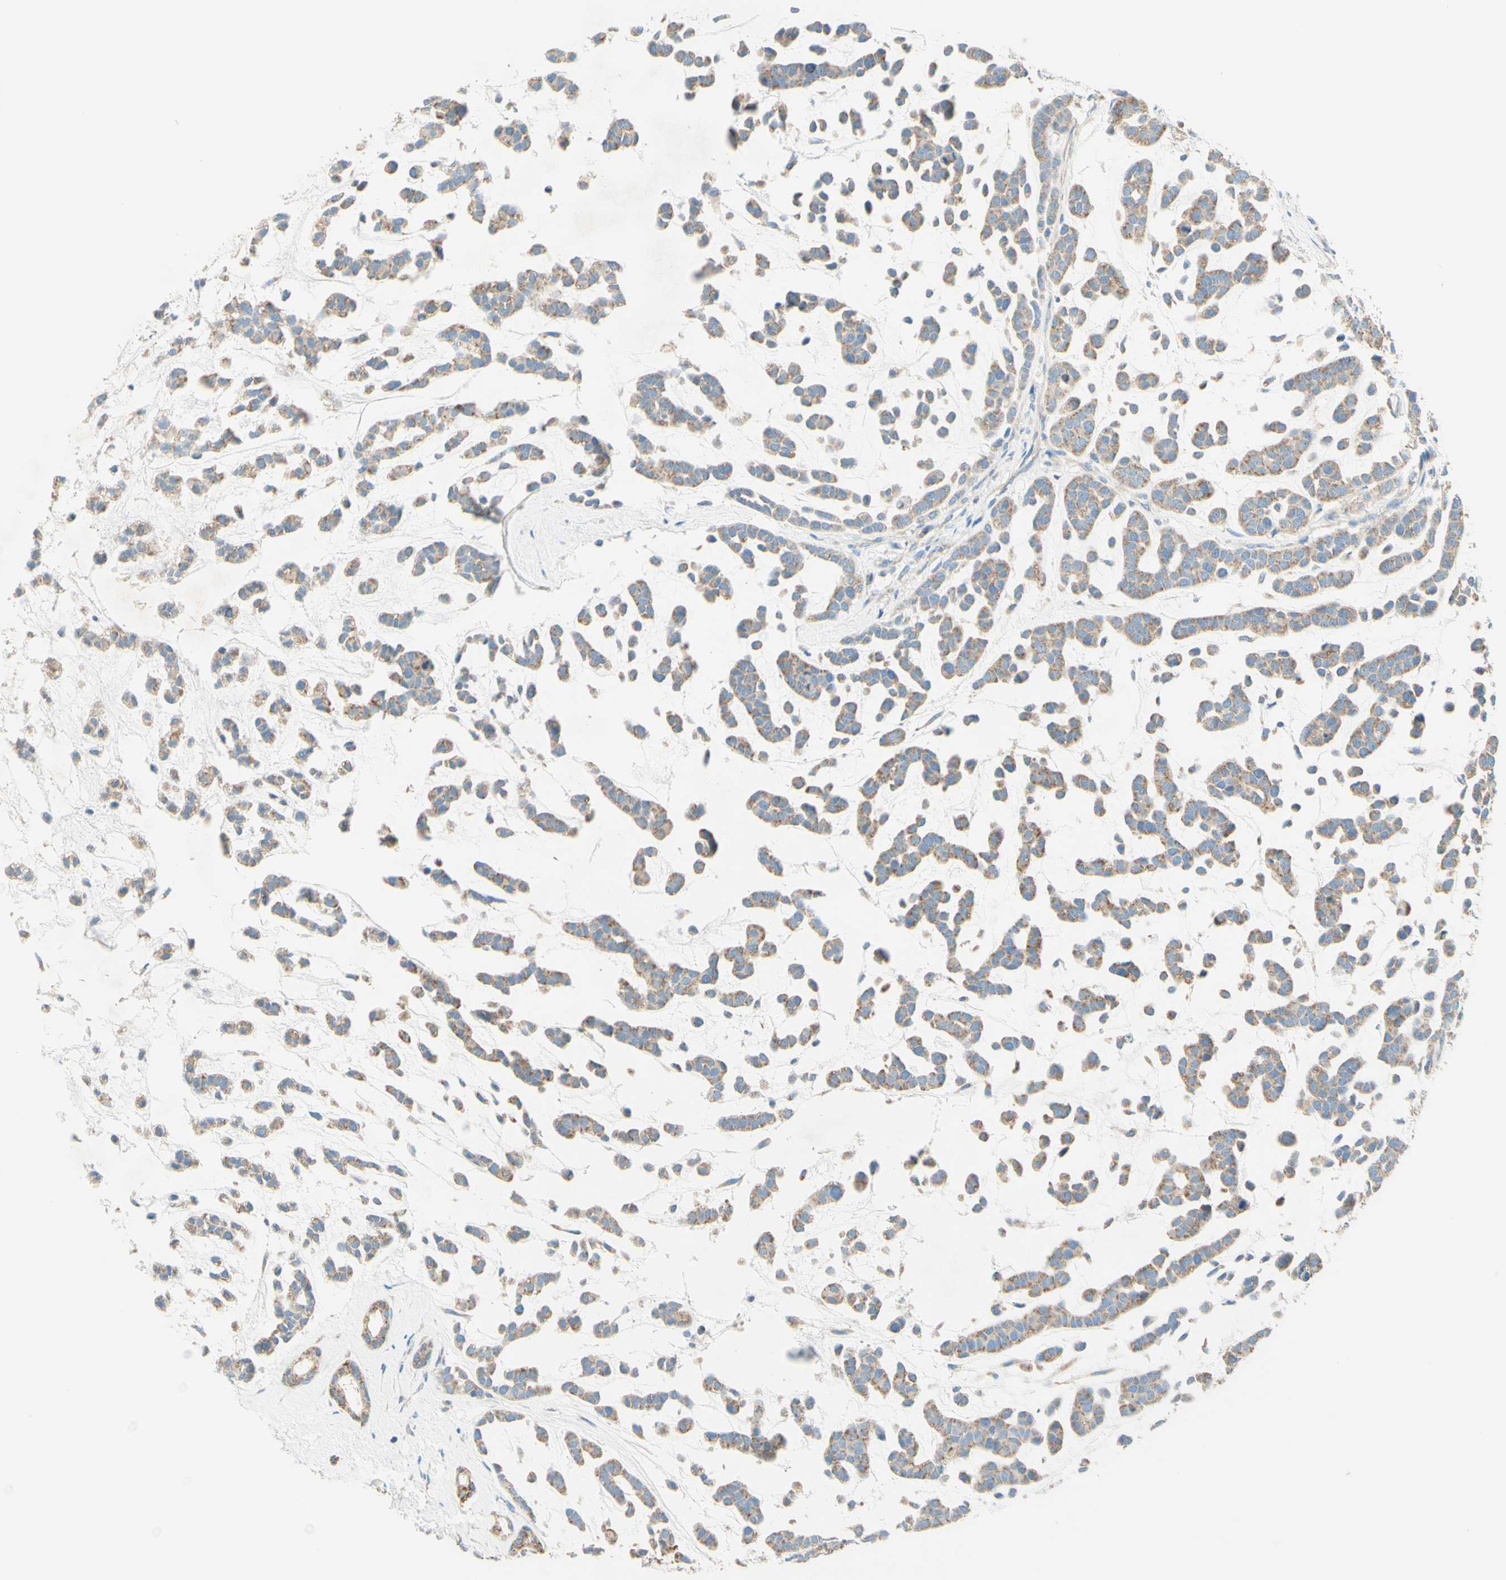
{"staining": {"intensity": "moderate", "quantity": ">75%", "location": "cytoplasmic/membranous"}, "tissue": "head and neck cancer", "cell_type": "Tumor cells", "image_type": "cancer", "snomed": [{"axis": "morphology", "description": "Adenocarcinoma, NOS"}, {"axis": "morphology", "description": "Adenoma, NOS"}, {"axis": "topography", "description": "Head-Neck"}], "caption": "The histopathology image shows a brown stain indicating the presence of a protein in the cytoplasmic/membranous of tumor cells in adenocarcinoma (head and neck).", "gene": "ARMC10", "patient": {"sex": "female", "age": 55}}